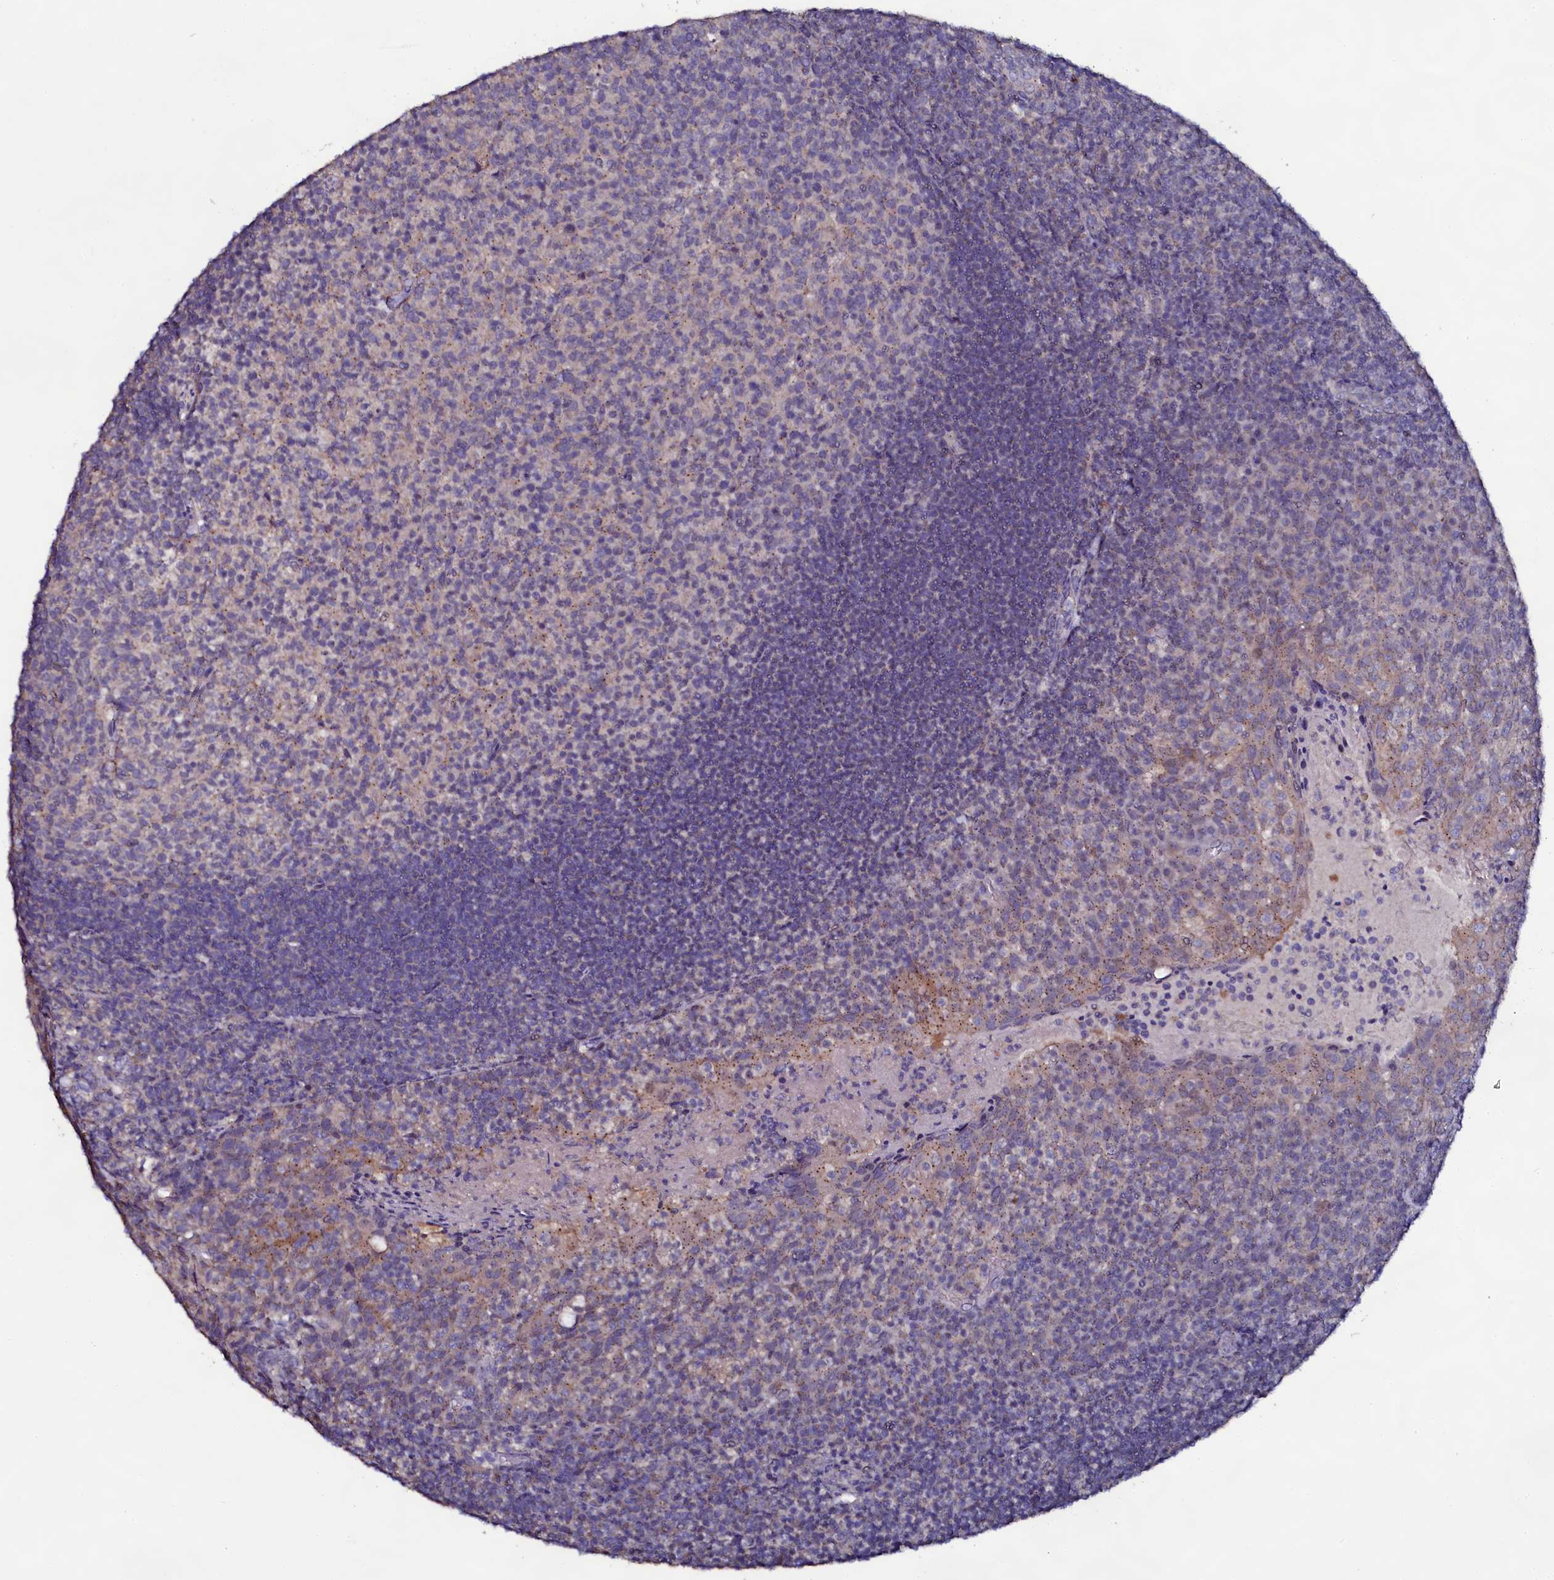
{"staining": {"intensity": "negative", "quantity": "none", "location": "none"}, "tissue": "tonsil", "cell_type": "Germinal center cells", "image_type": "normal", "snomed": [{"axis": "morphology", "description": "Normal tissue, NOS"}, {"axis": "topography", "description": "Tonsil"}], "caption": "A high-resolution photomicrograph shows immunohistochemistry staining of normal tonsil, which demonstrates no significant positivity in germinal center cells.", "gene": "USPL1", "patient": {"sex": "female", "age": 10}}